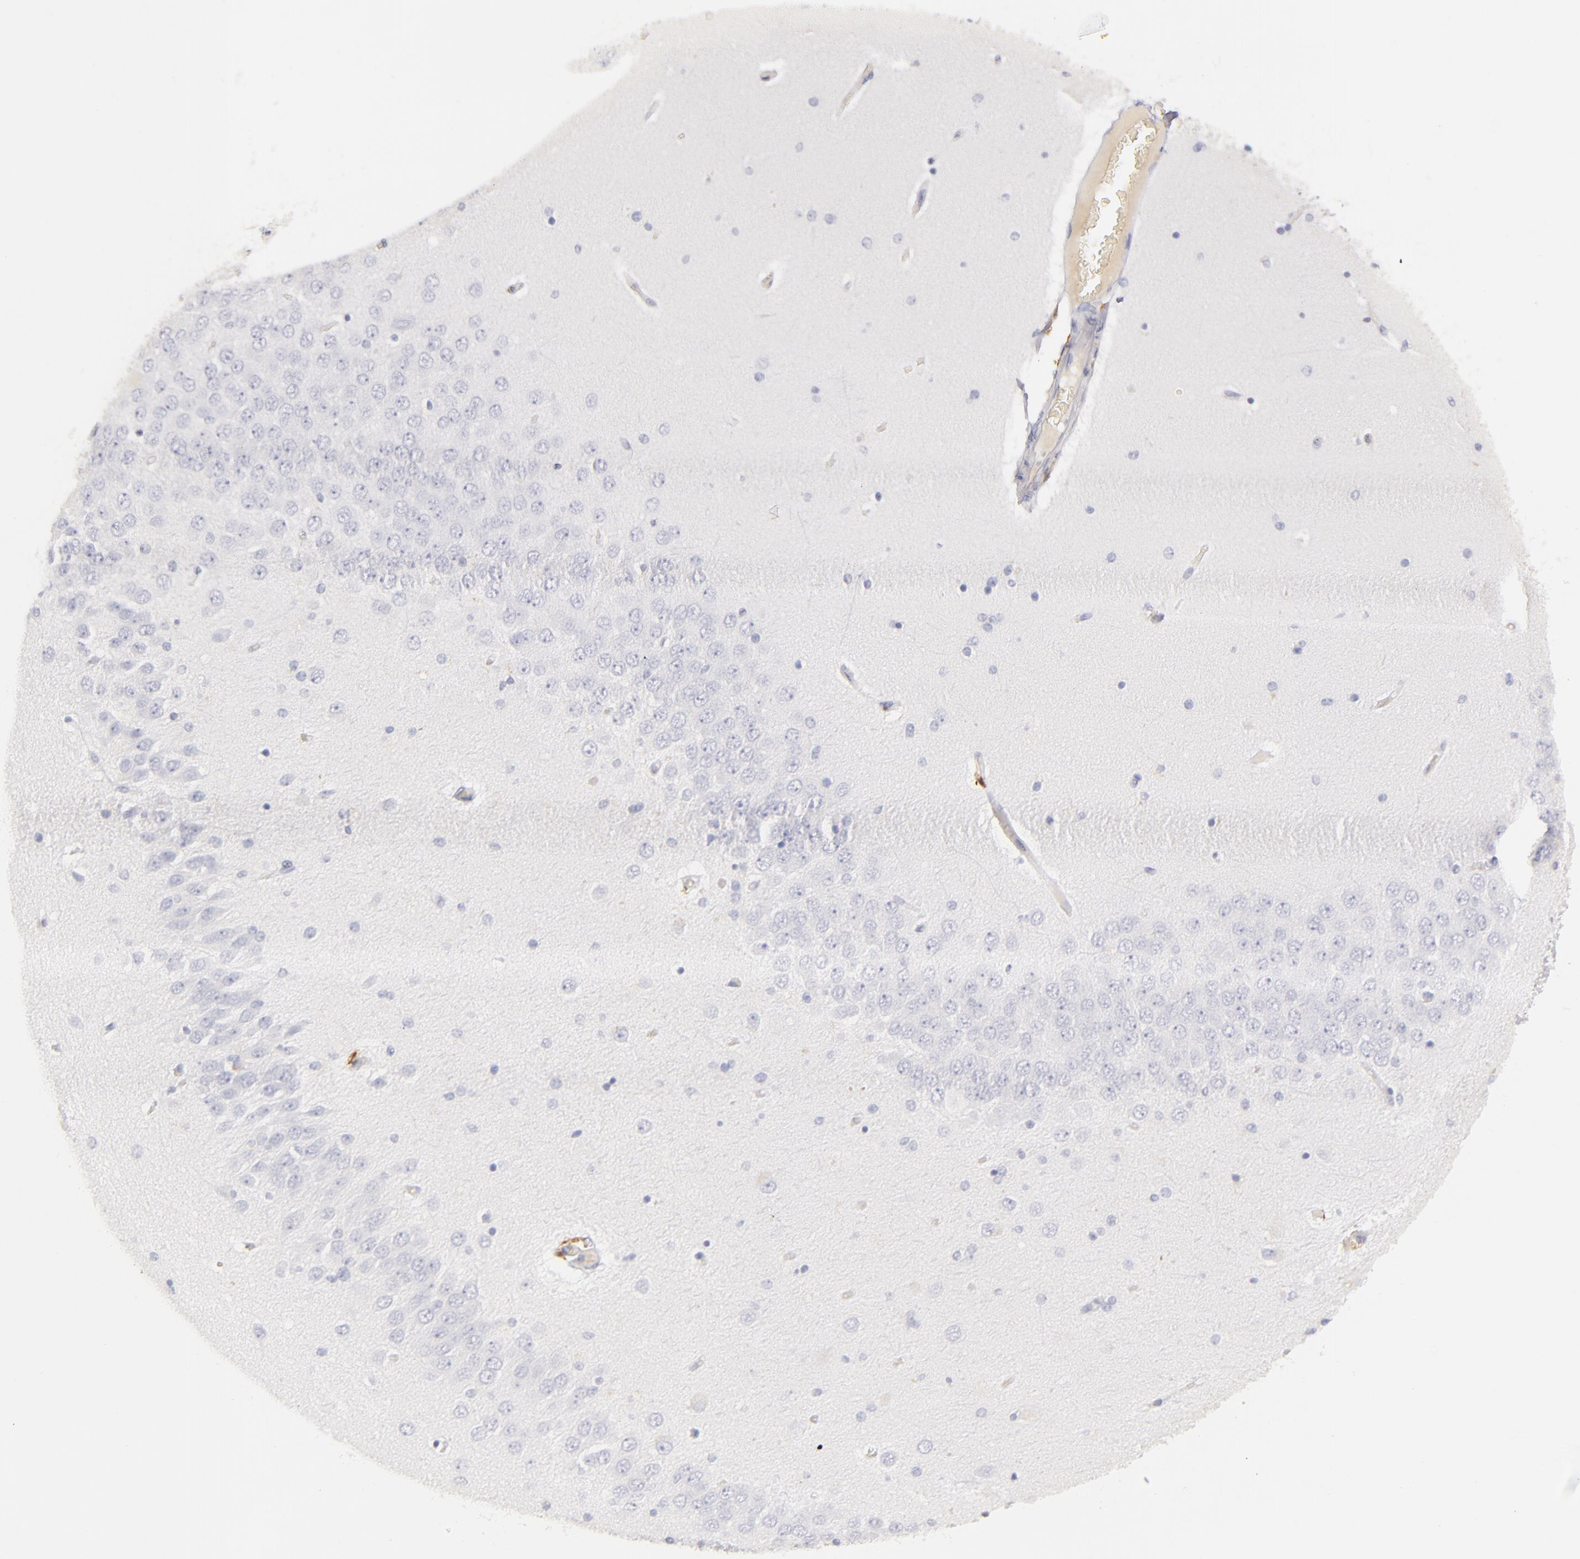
{"staining": {"intensity": "negative", "quantity": "none", "location": "none"}, "tissue": "hippocampus", "cell_type": "Glial cells", "image_type": "normal", "snomed": [{"axis": "morphology", "description": "Normal tissue, NOS"}, {"axis": "topography", "description": "Hippocampus"}], "caption": "IHC image of benign human hippocampus stained for a protein (brown), which reveals no staining in glial cells.", "gene": "F13A1", "patient": {"sex": "female", "age": 54}}